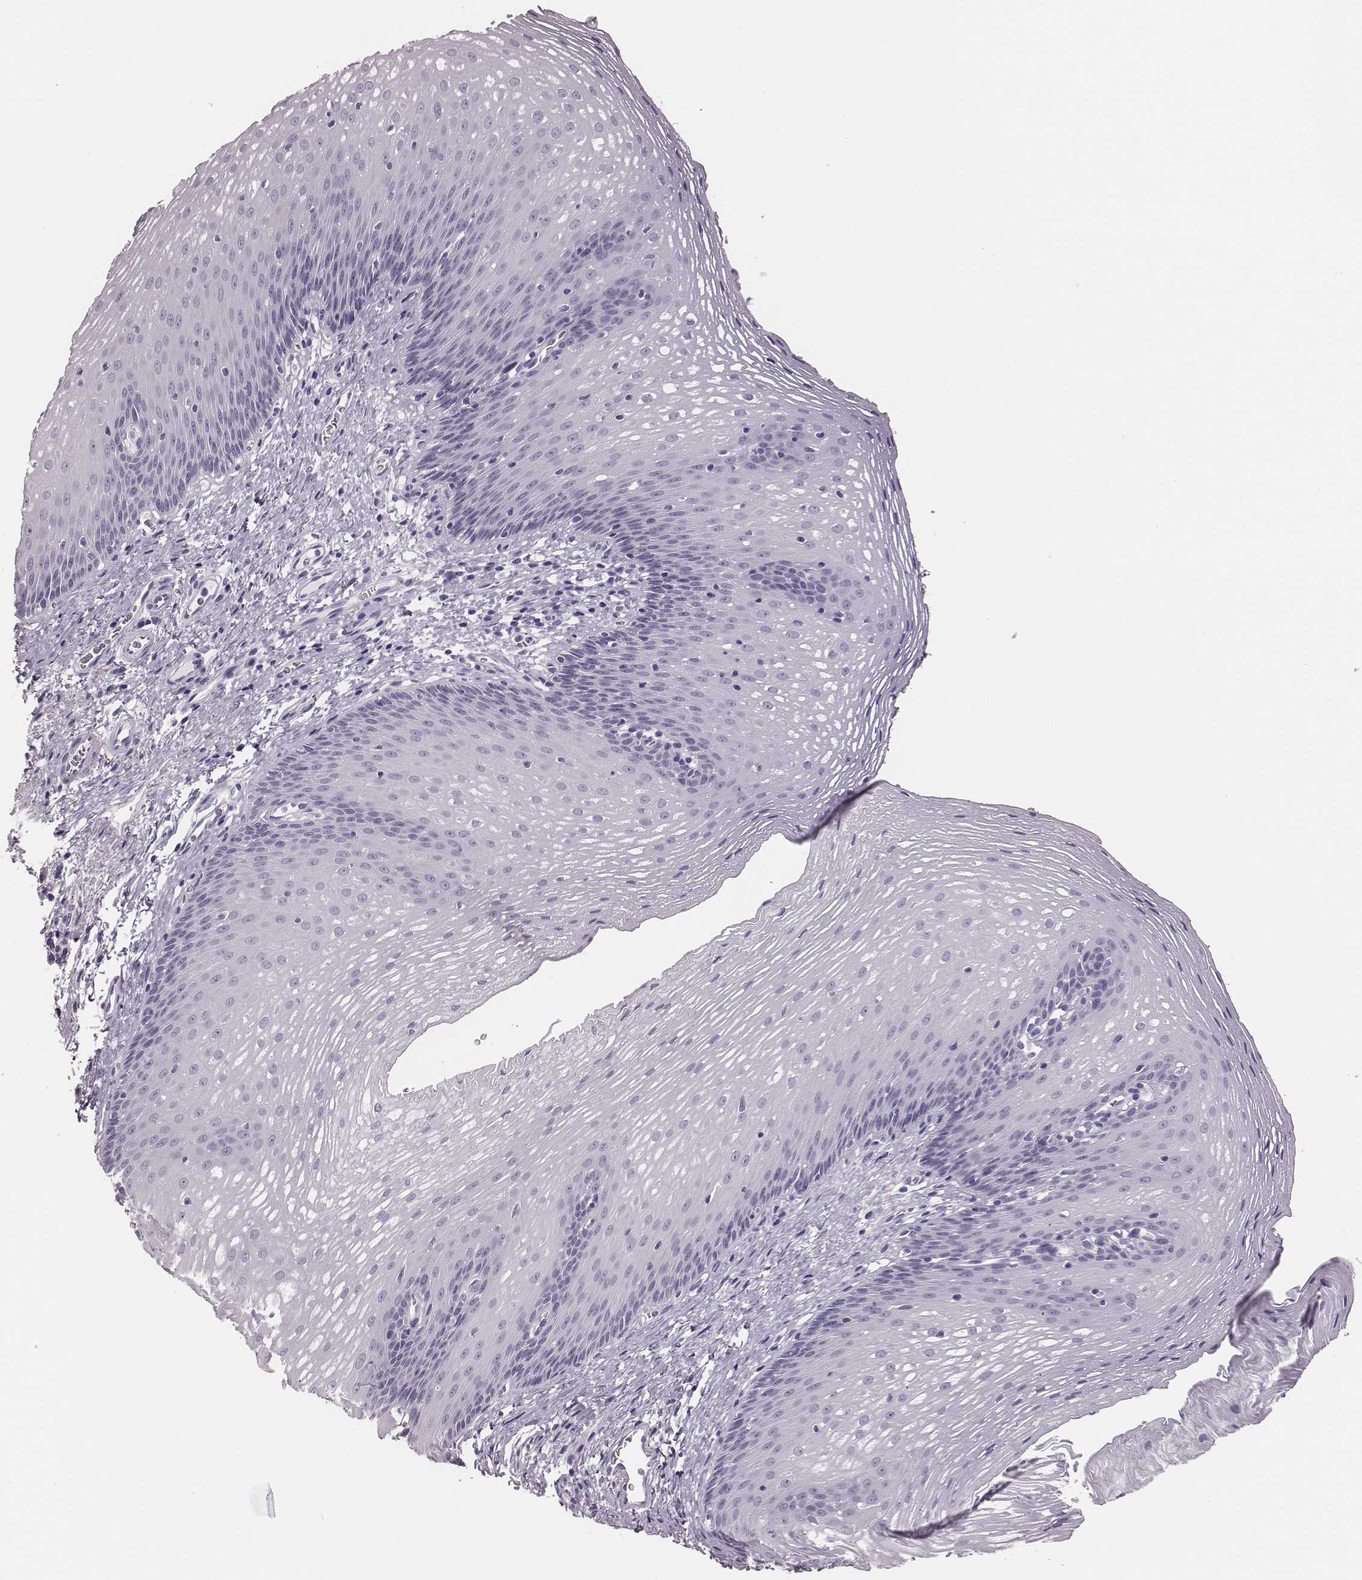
{"staining": {"intensity": "negative", "quantity": "none", "location": "none"}, "tissue": "esophagus", "cell_type": "Squamous epithelial cells", "image_type": "normal", "snomed": [{"axis": "morphology", "description": "Normal tissue, NOS"}, {"axis": "topography", "description": "Esophagus"}], "caption": "The immunohistochemistry histopathology image has no significant expression in squamous epithelial cells of esophagus.", "gene": "H1", "patient": {"sex": "male", "age": 76}}